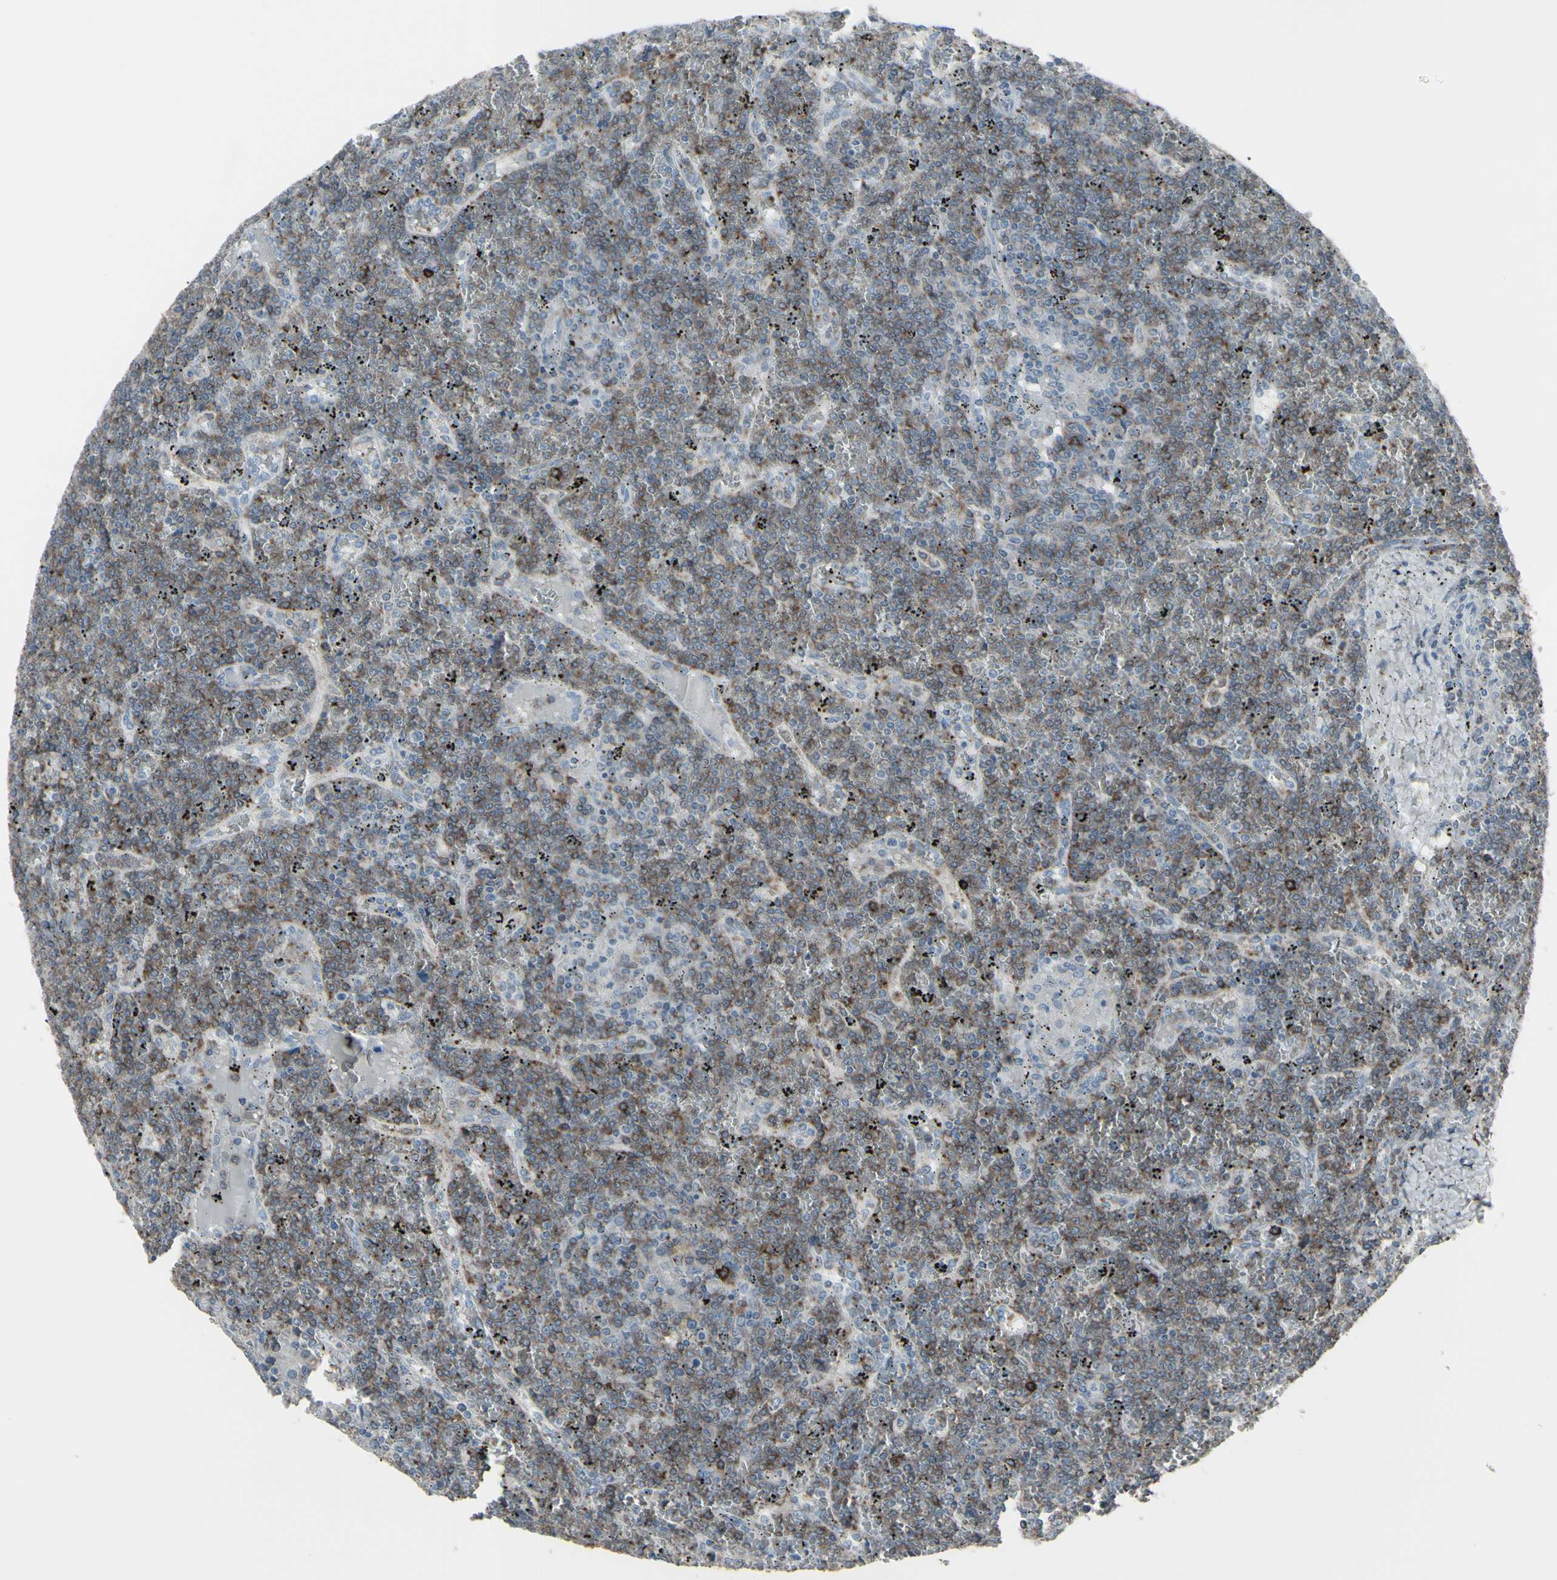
{"staining": {"intensity": "moderate", "quantity": ">75%", "location": "cytoplasmic/membranous"}, "tissue": "lymphoma", "cell_type": "Tumor cells", "image_type": "cancer", "snomed": [{"axis": "morphology", "description": "Malignant lymphoma, non-Hodgkin's type, Low grade"}, {"axis": "topography", "description": "Spleen"}], "caption": "Tumor cells reveal medium levels of moderate cytoplasmic/membranous expression in approximately >75% of cells in human lymphoma.", "gene": "CD79B", "patient": {"sex": "female", "age": 19}}